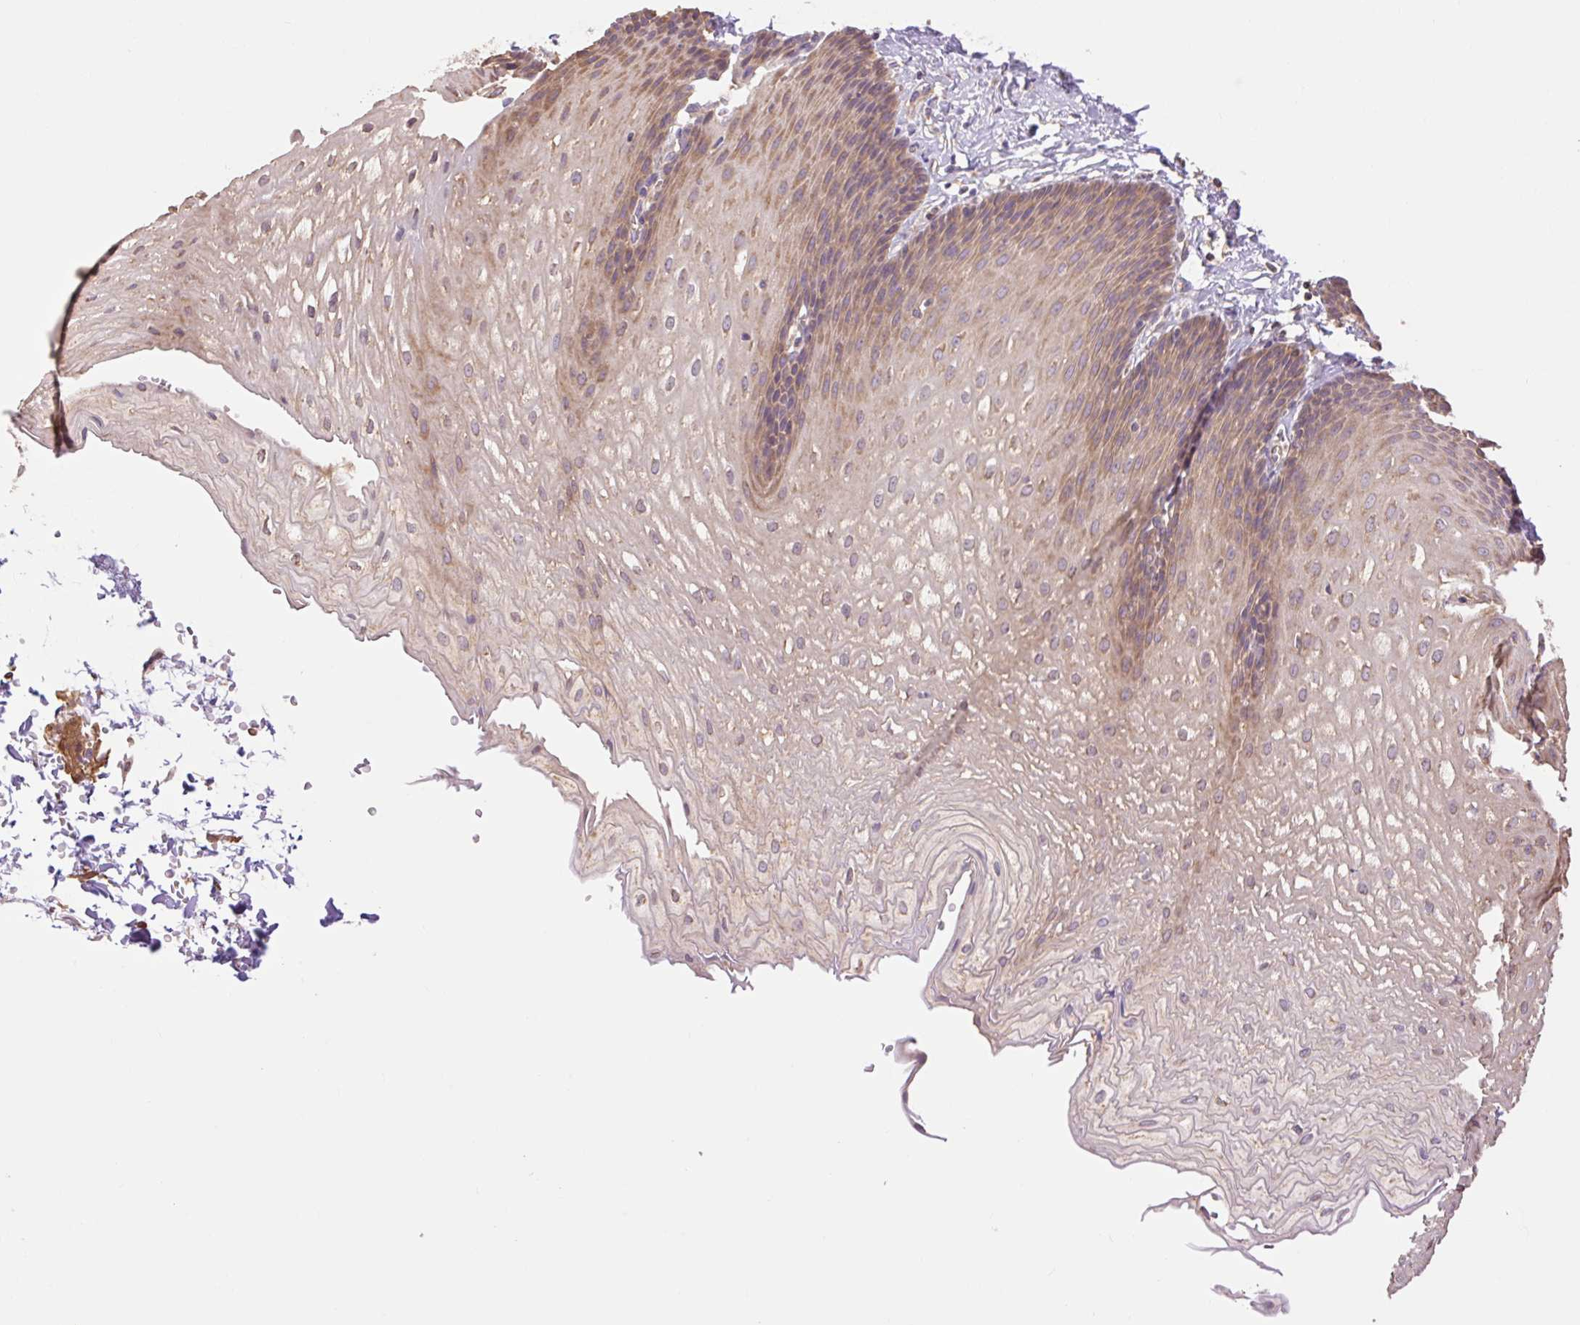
{"staining": {"intensity": "moderate", "quantity": "25%-75%", "location": "cytoplasmic/membranous"}, "tissue": "esophagus", "cell_type": "Squamous epithelial cells", "image_type": "normal", "snomed": [{"axis": "morphology", "description": "Normal tissue, NOS"}, {"axis": "topography", "description": "Esophagus"}], "caption": "Esophagus stained with DAB (3,3'-diaminobenzidine) IHC displays medium levels of moderate cytoplasmic/membranous expression in about 25%-75% of squamous epithelial cells. The staining is performed using DAB (3,3'-diaminobenzidine) brown chromogen to label protein expression. The nuclei are counter-stained blue using hematoxylin.", "gene": "DESI1", "patient": {"sex": "male", "age": 70}}